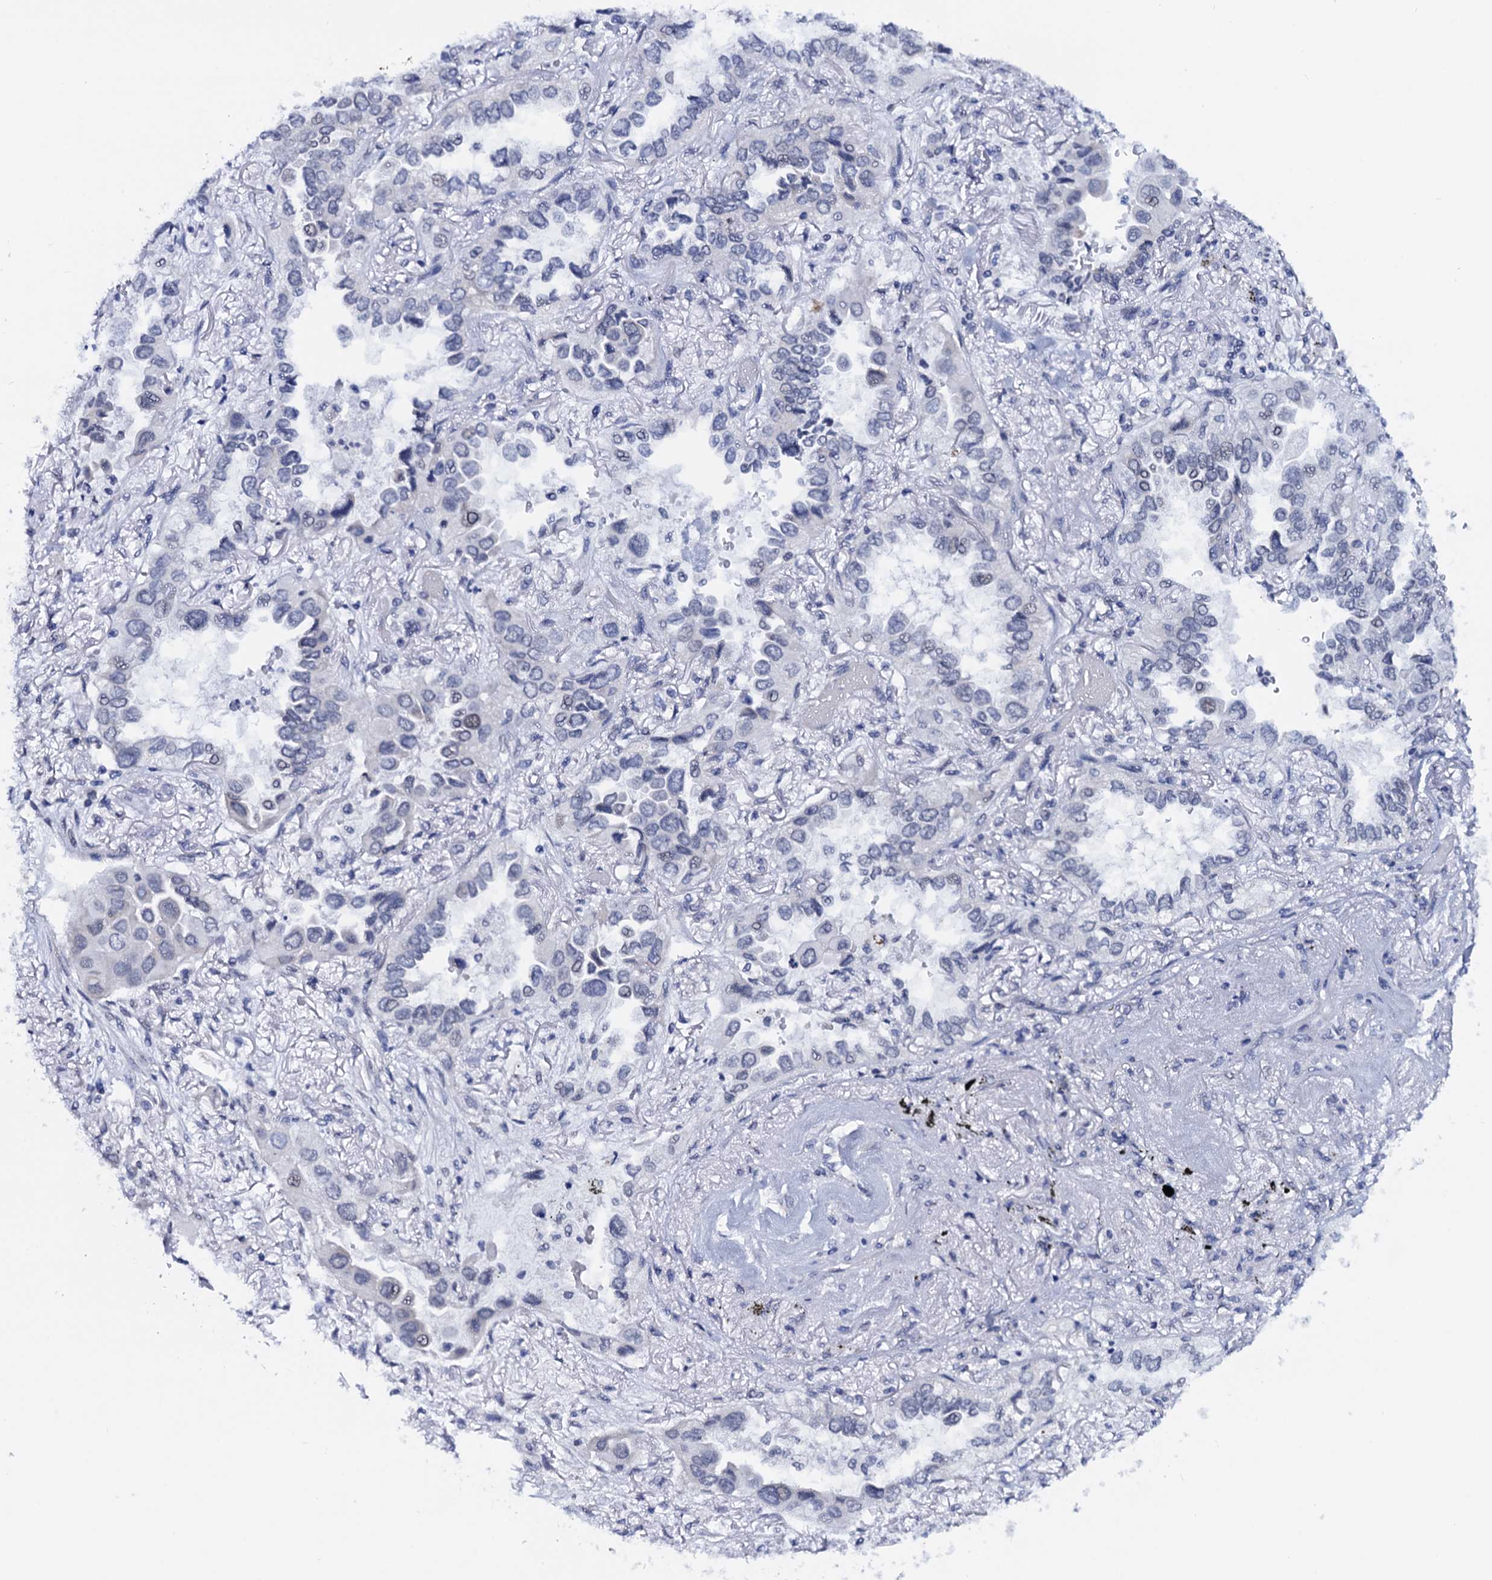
{"staining": {"intensity": "negative", "quantity": "none", "location": "none"}, "tissue": "lung cancer", "cell_type": "Tumor cells", "image_type": "cancer", "snomed": [{"axis": "morphology", "description": "Adenocarcinoma, NOS"}, {"axis": "topography", "description": "Lung"}], "caption": "IHC histopathology image of neoplastic tissue: human lung adenocarcinoma stained with DAB (3,3'-diaminobenzidine) shows no significant protein positivity in tumor cells.", "gene": "C16orf87", "patient": {"sex": "female", "age": 76}}